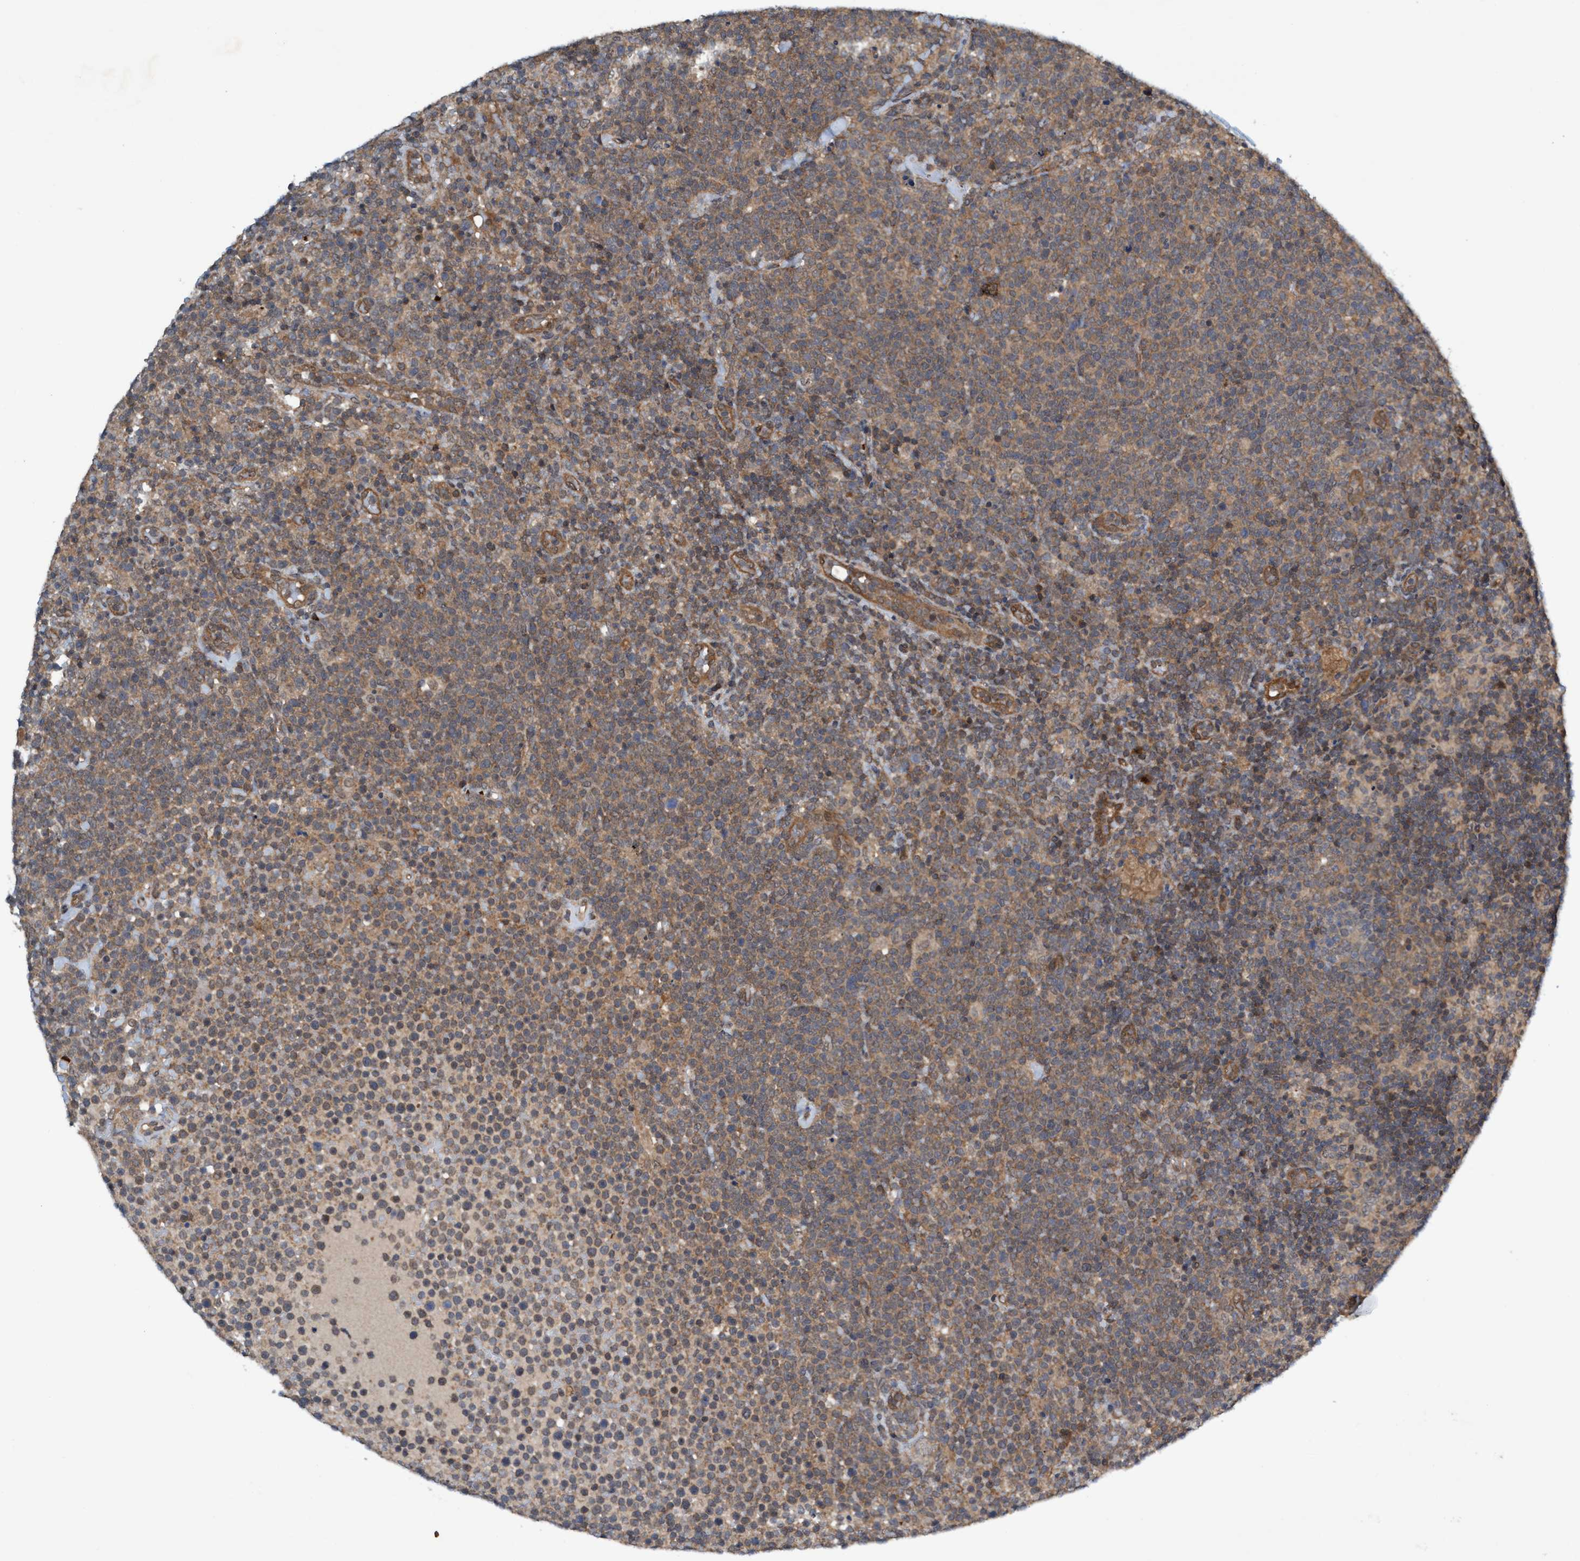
{"staining": {"intensity": "moderate", "quantity": ">75%", "location": "cytoplasmic/membranous"}, "tissue": "lymphoma", "cell_type": "Tumor cells", "image_type": "cancer", "snomed": [{"axis": "morphology", "description": "Malignant lymphoma, non-Hodgkin's type, High grade"}, {"axis": "topography", "description": "Lymph node"}], "caption": "DAB (3,3'-diaminobenzidine) immunohistochemical staining of lymphoma shows moderate cytoplasmic/membranous protein staining in approximately >75% of tumor cells.", "gene": "TRIM65", "patient": {"sex": "male", "age": 61}}